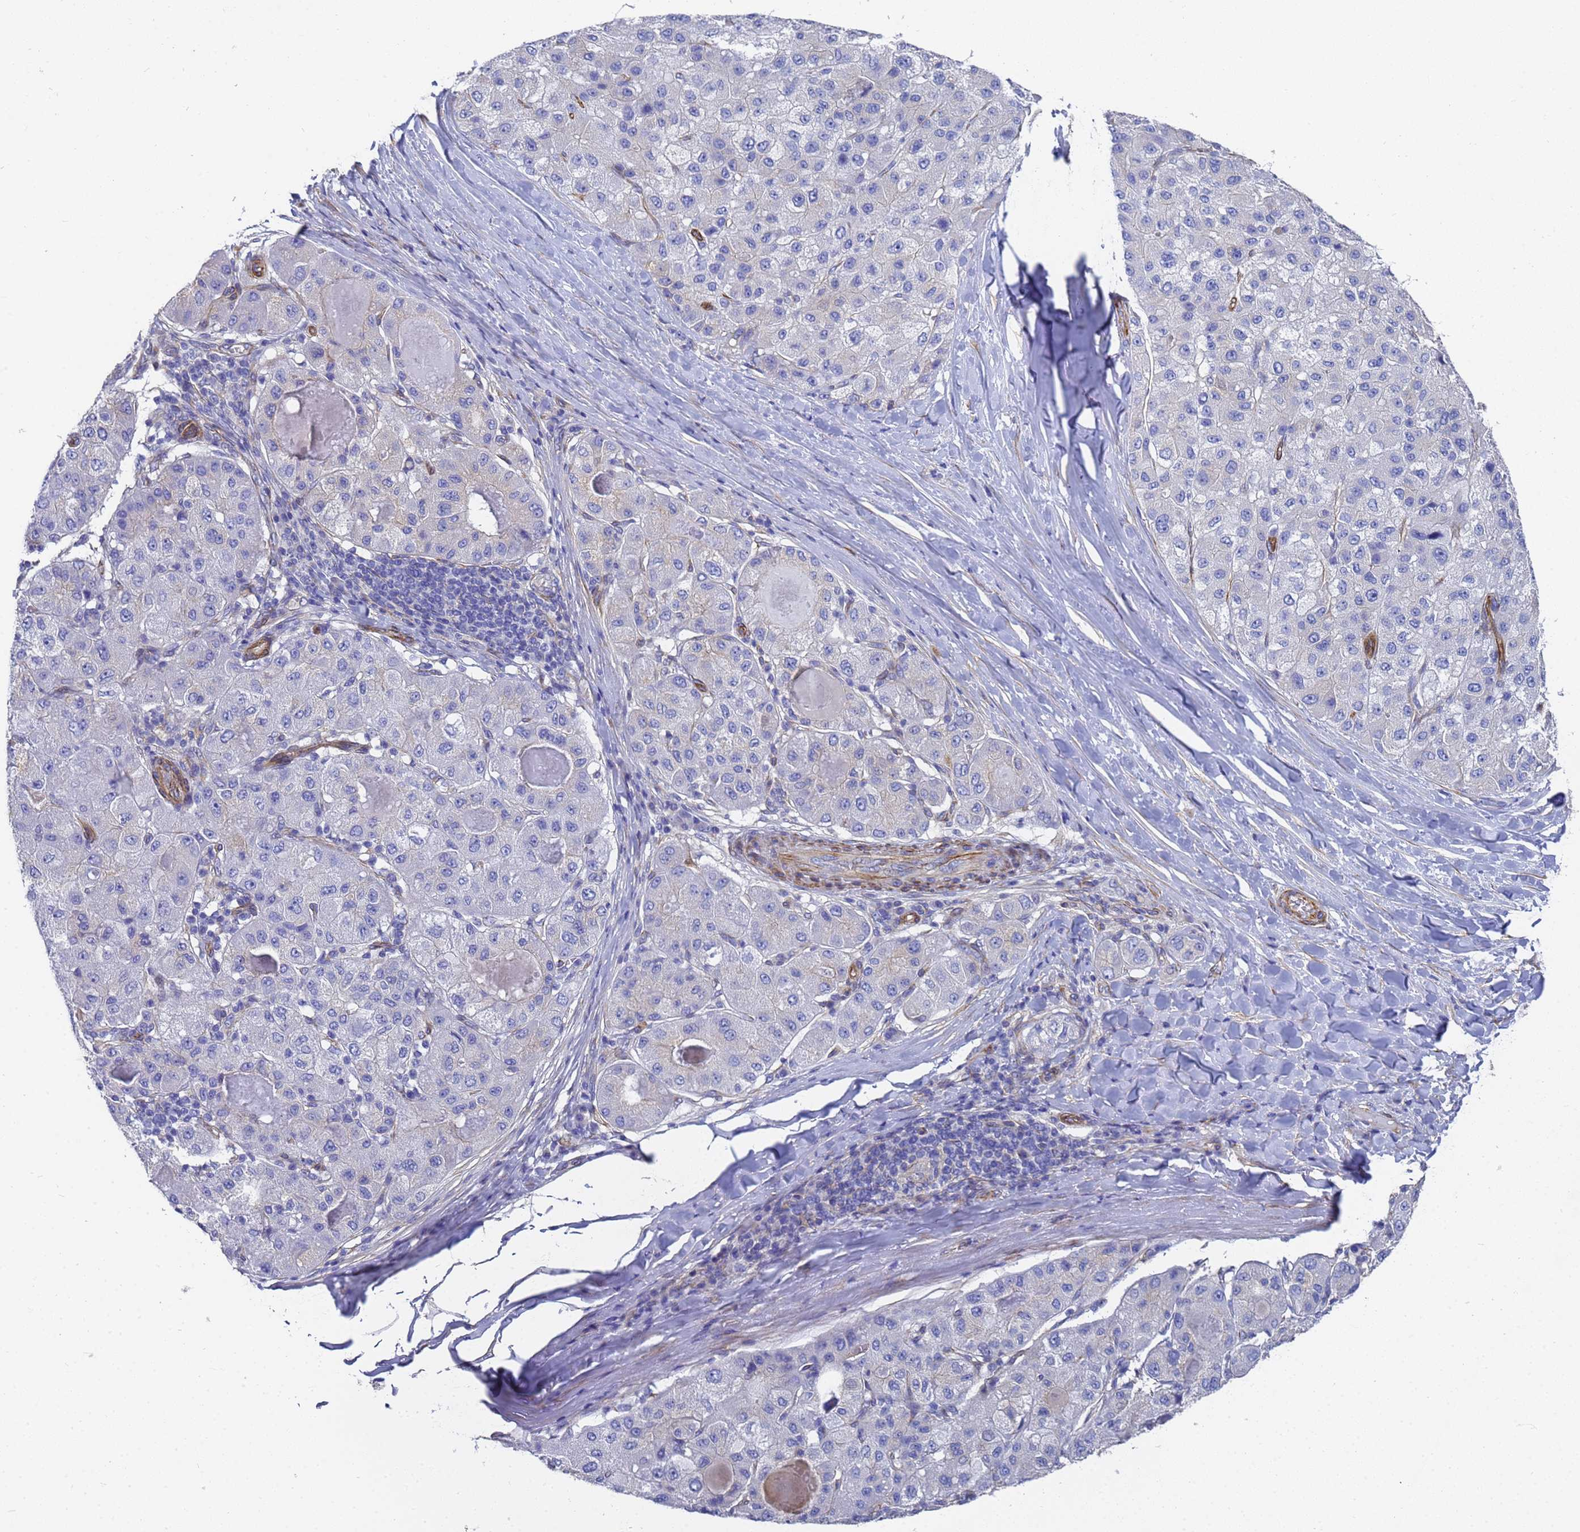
{"staining": {"intensity": "negative", "quantity": "none", "location": "none"}, "tissue": "liver cancer", "cell_type": "Tumor cells", "image_type": "cancer", "snomed": [{"axis": "morphology", "description": "Carcinoma, Hepatocellular, NOS"}, {"axis": "topography", "description": "Liver"}], "caption": "The immunohistochemistry image has no significant staining in tumor cells of liver hepatocellular carcinoma tissue.", "gene": "TUBB1", "patient": {"sex": "male", "age": 80}}